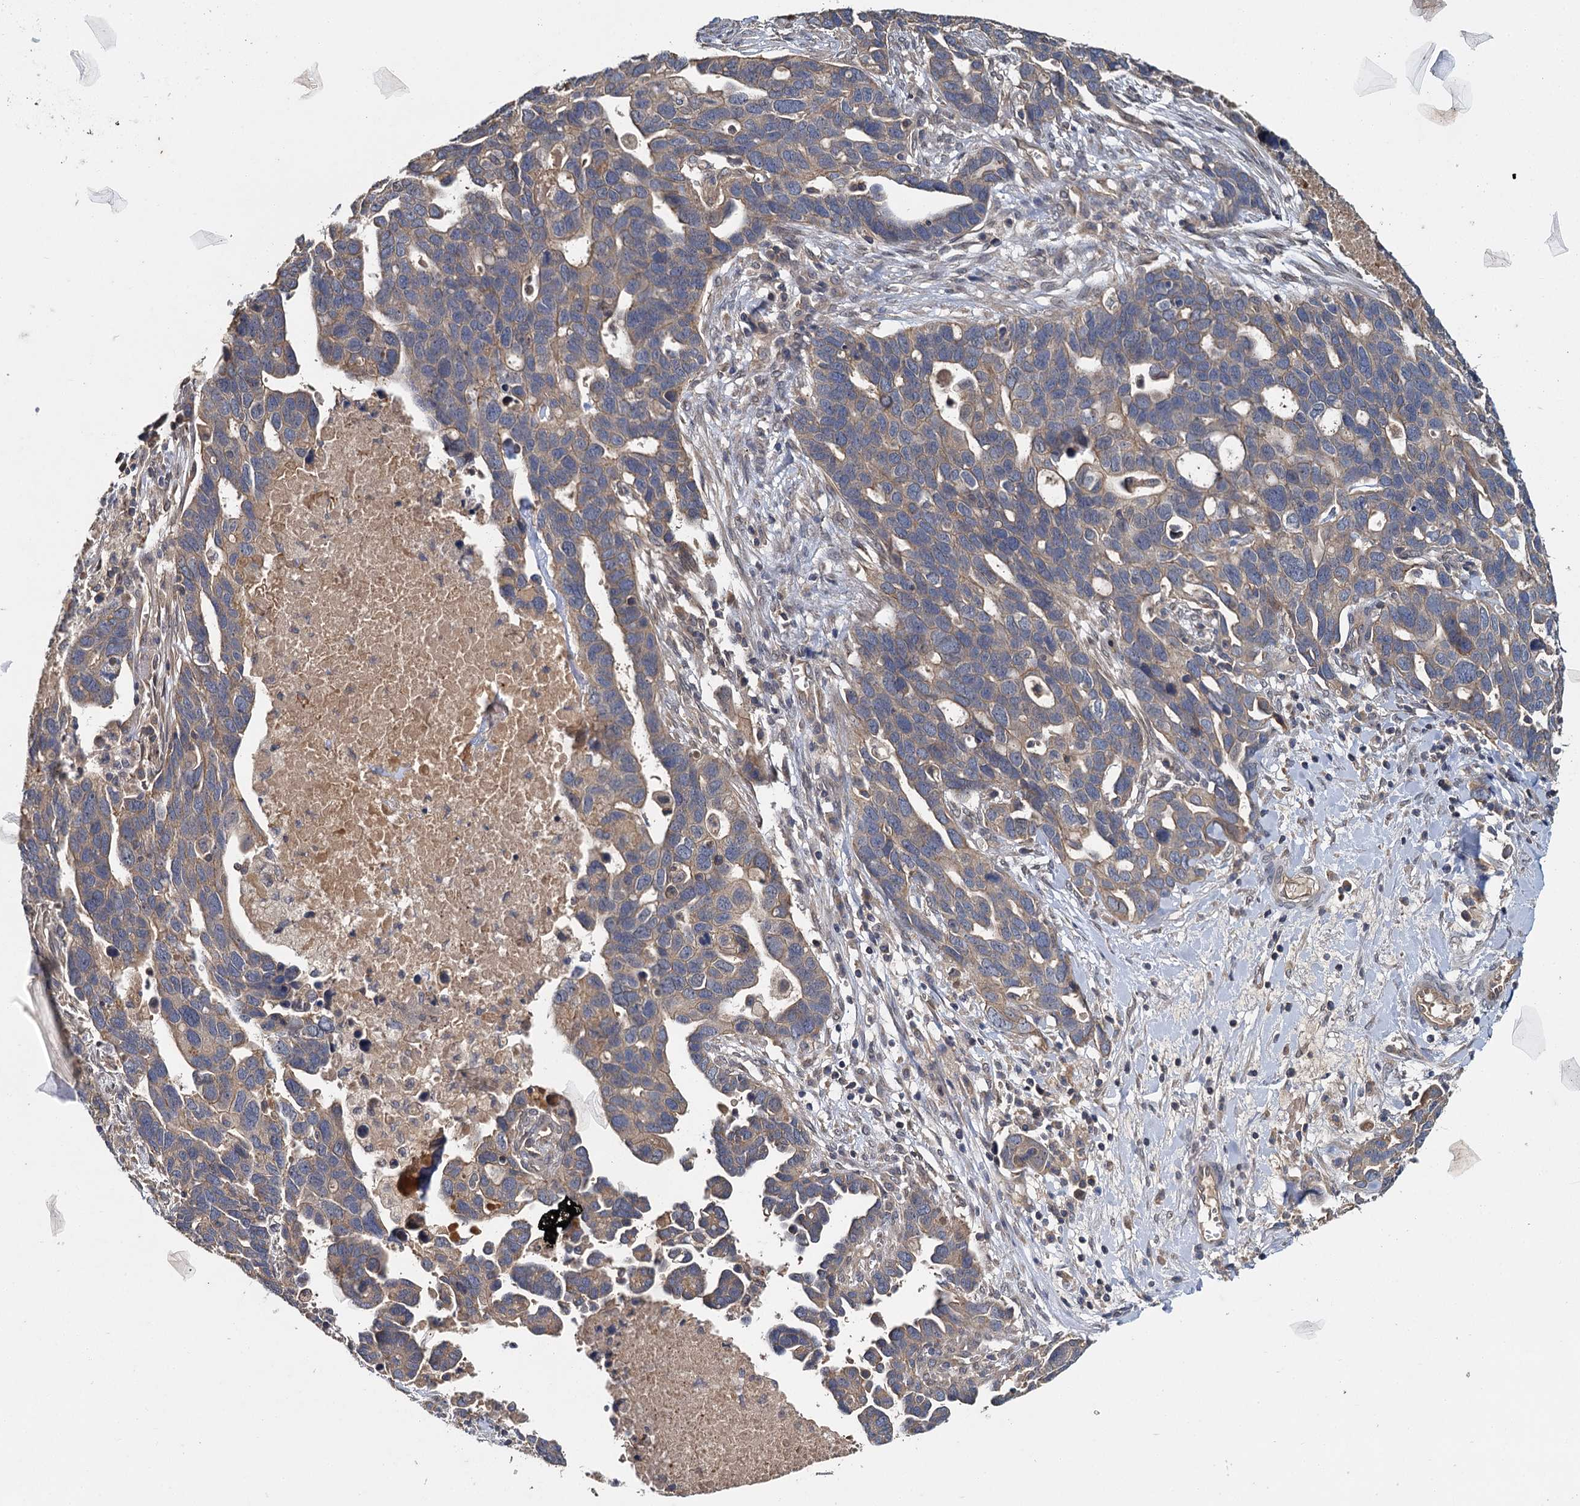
{"staining": {"intensity": "weak", "quantity": "25%-75%", "location": "cytoplasmic/membranous"}, "tissue": "ovarian cancer", "cell_type": "Tumor cells", "image_type": "cancer", "snomed": [{"axis": "morphology", "description": "Cystadenocarcinoma, serous, NOS"}, {"axis": "topography", "description": "Ovary"}], "caption": "A high-resolution micrograph shows immunohistochemistry staining of ovarian cancer, which exhibits weak cytoplasmic/membranous expression in about 25%-75% of tumor cells.", "gene": "ZNF324", "patient": {"sex": "female", "age": 54}}